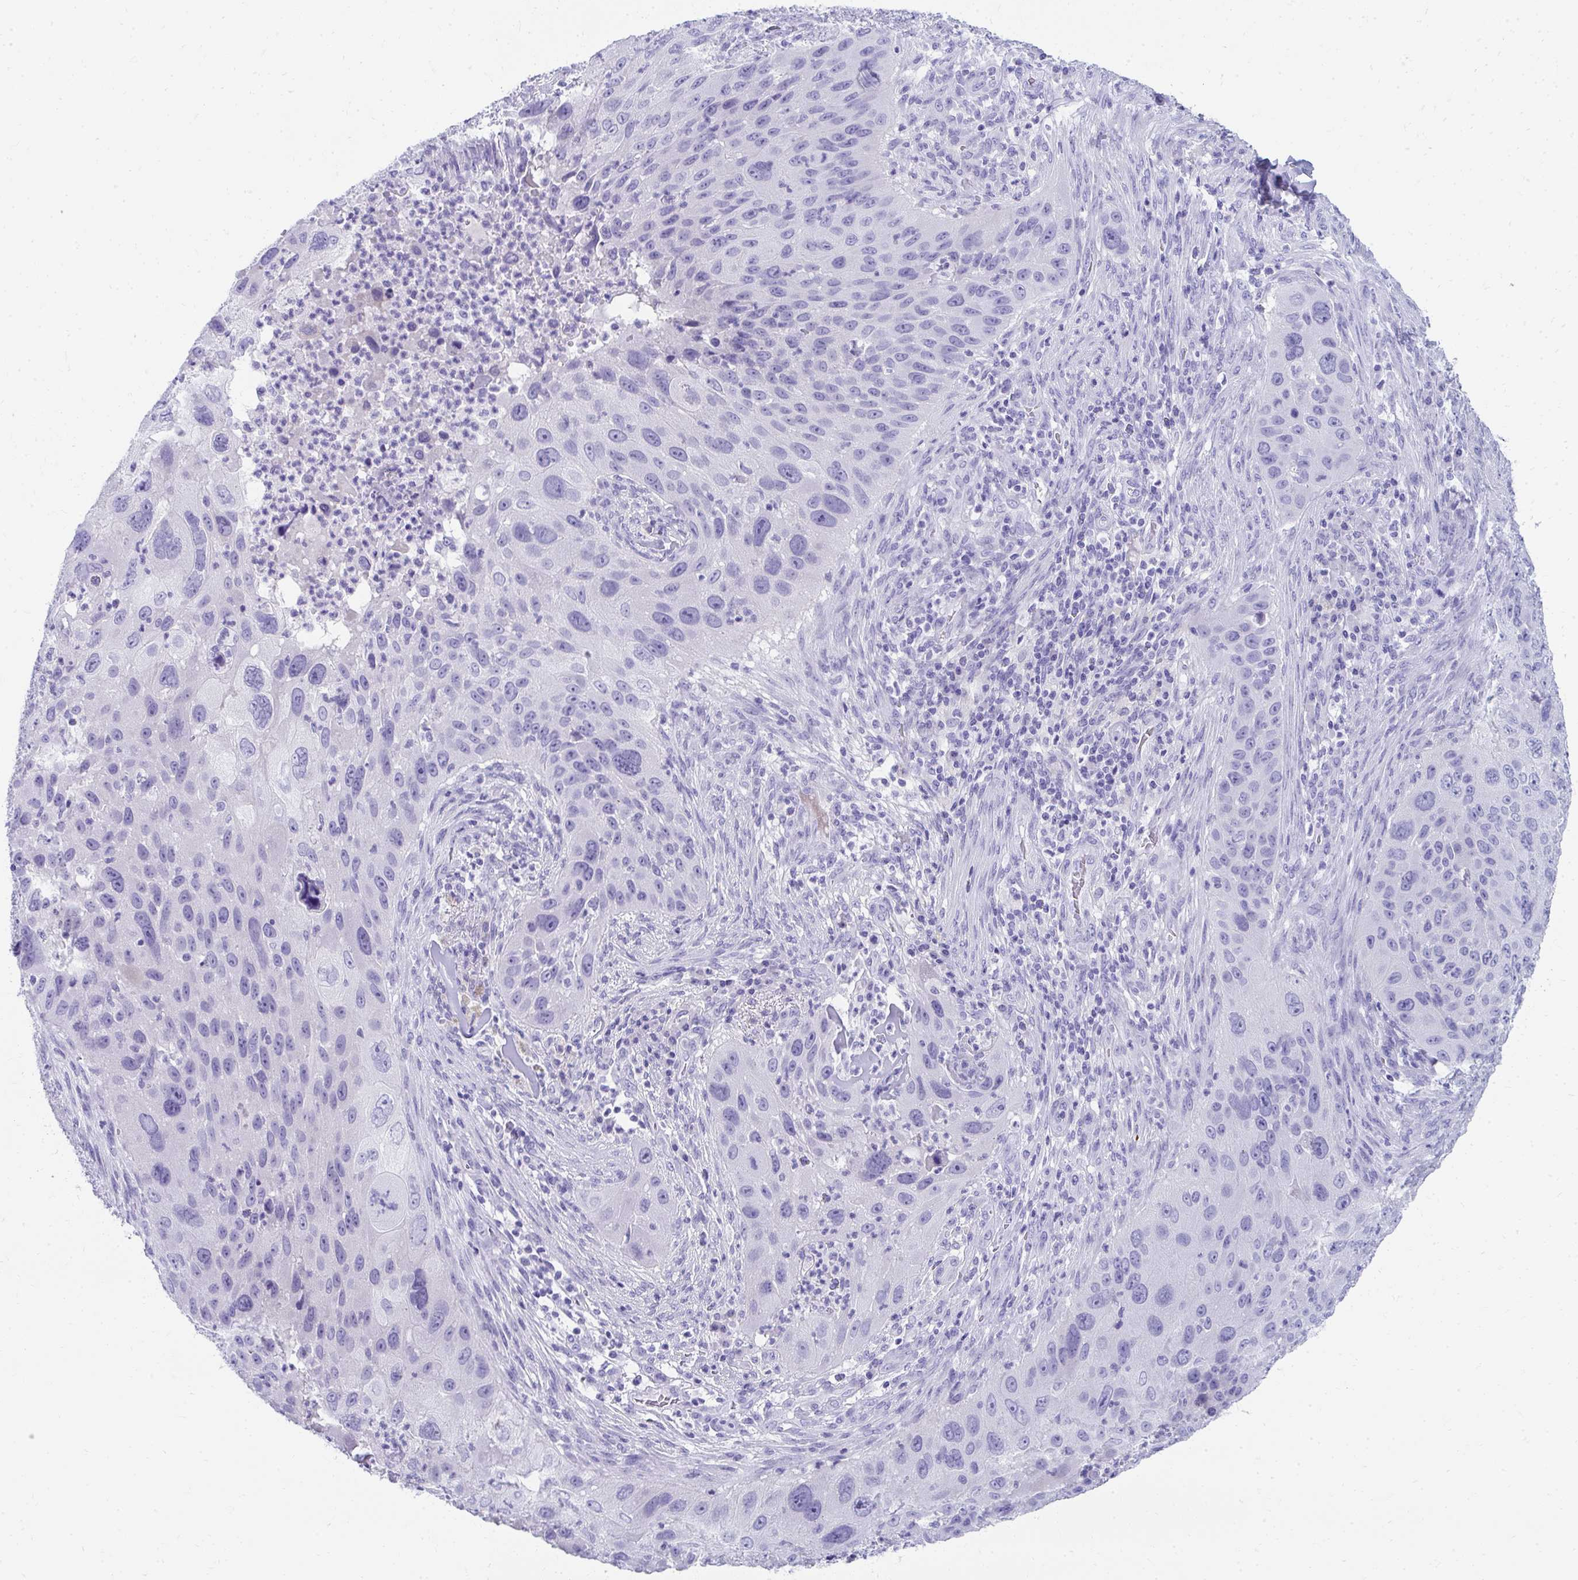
{"staining": {"intensity": "negative", "quantity": "none", "location": "none"}, "tissue": "lung cancer", "cell_type": "Tumor cells", "image_type": "cancer", "snomed": [{"axis": "morphology", "description": "Squamous cell carcinoma, NOS"}, {"axis": "topography", "description": "Lung"}], "caption": "Squamous cell carcinoma (lung) was stained to show a protein in brown. There is no significant positivity in tumor cells.", "gene": "SEC14L3", "patient": {"sex": "male", "age": 63}}